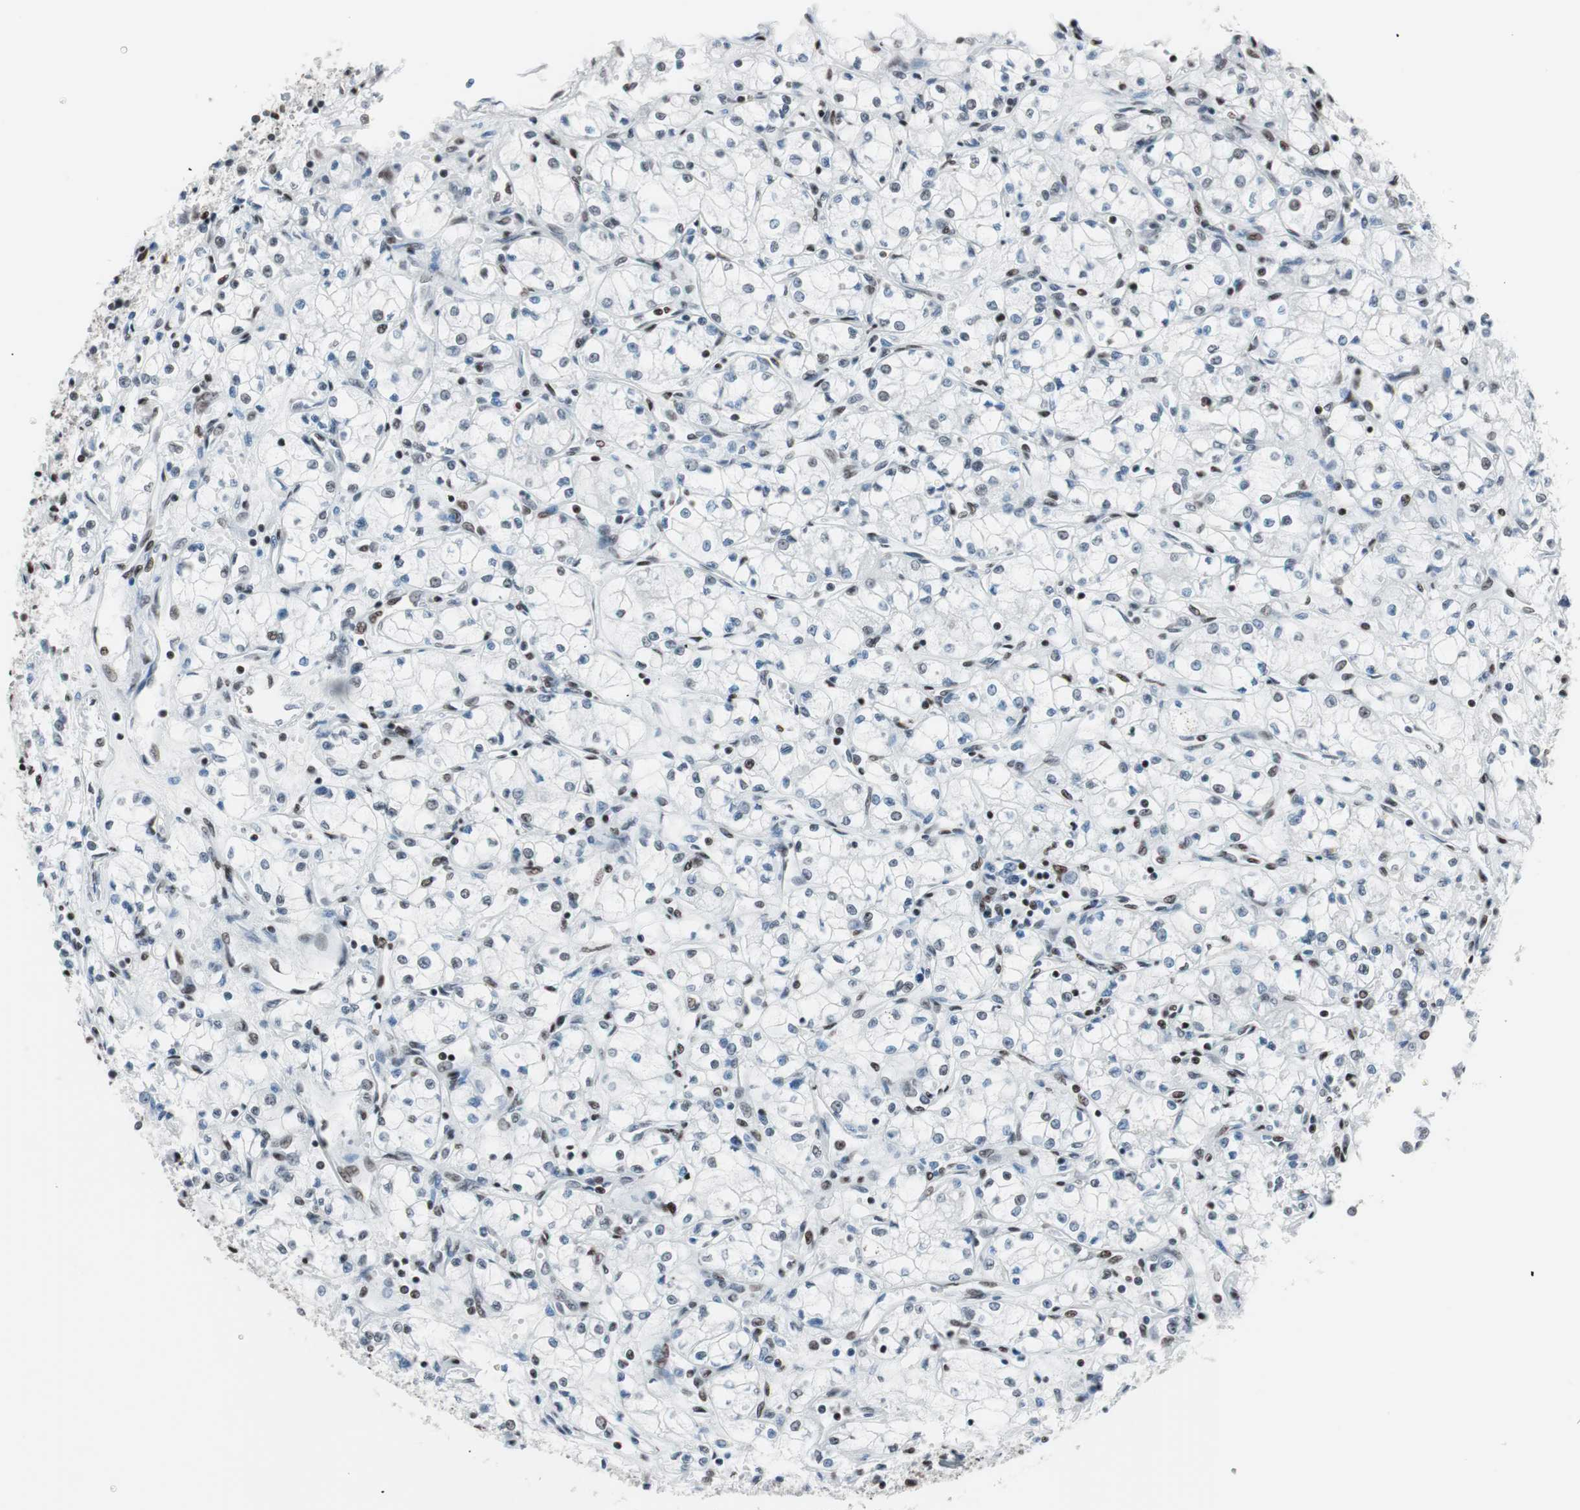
{"staining": {"intensity": "weak", "quantity": "<25%", "location": "nuclear"}, "tissue": "renal cancer", "cell_type": "Tumor cells", "image_type": "cancer", "snomed": [{"axis": "morphology", "description": "Normal tissue, NOS"}, {"axis": "morphology", "description": "Adenocarcinoma, NOS"}, {"axis": "topography", "description": "Kidney"}], "caption": "High magnification brightfield microscopy of adenocarcinoma (renal) stained with DAB (3,3'-diaminobenzidine) (brown) and counterstained with hematoxylin (blue): tumor cells show no significant staining. (Immunohistochemistry (ihc), brightfield microscopy, high magnification).", "gene": "ARID1A", "patient": {"sex": "male", "age": 59}}